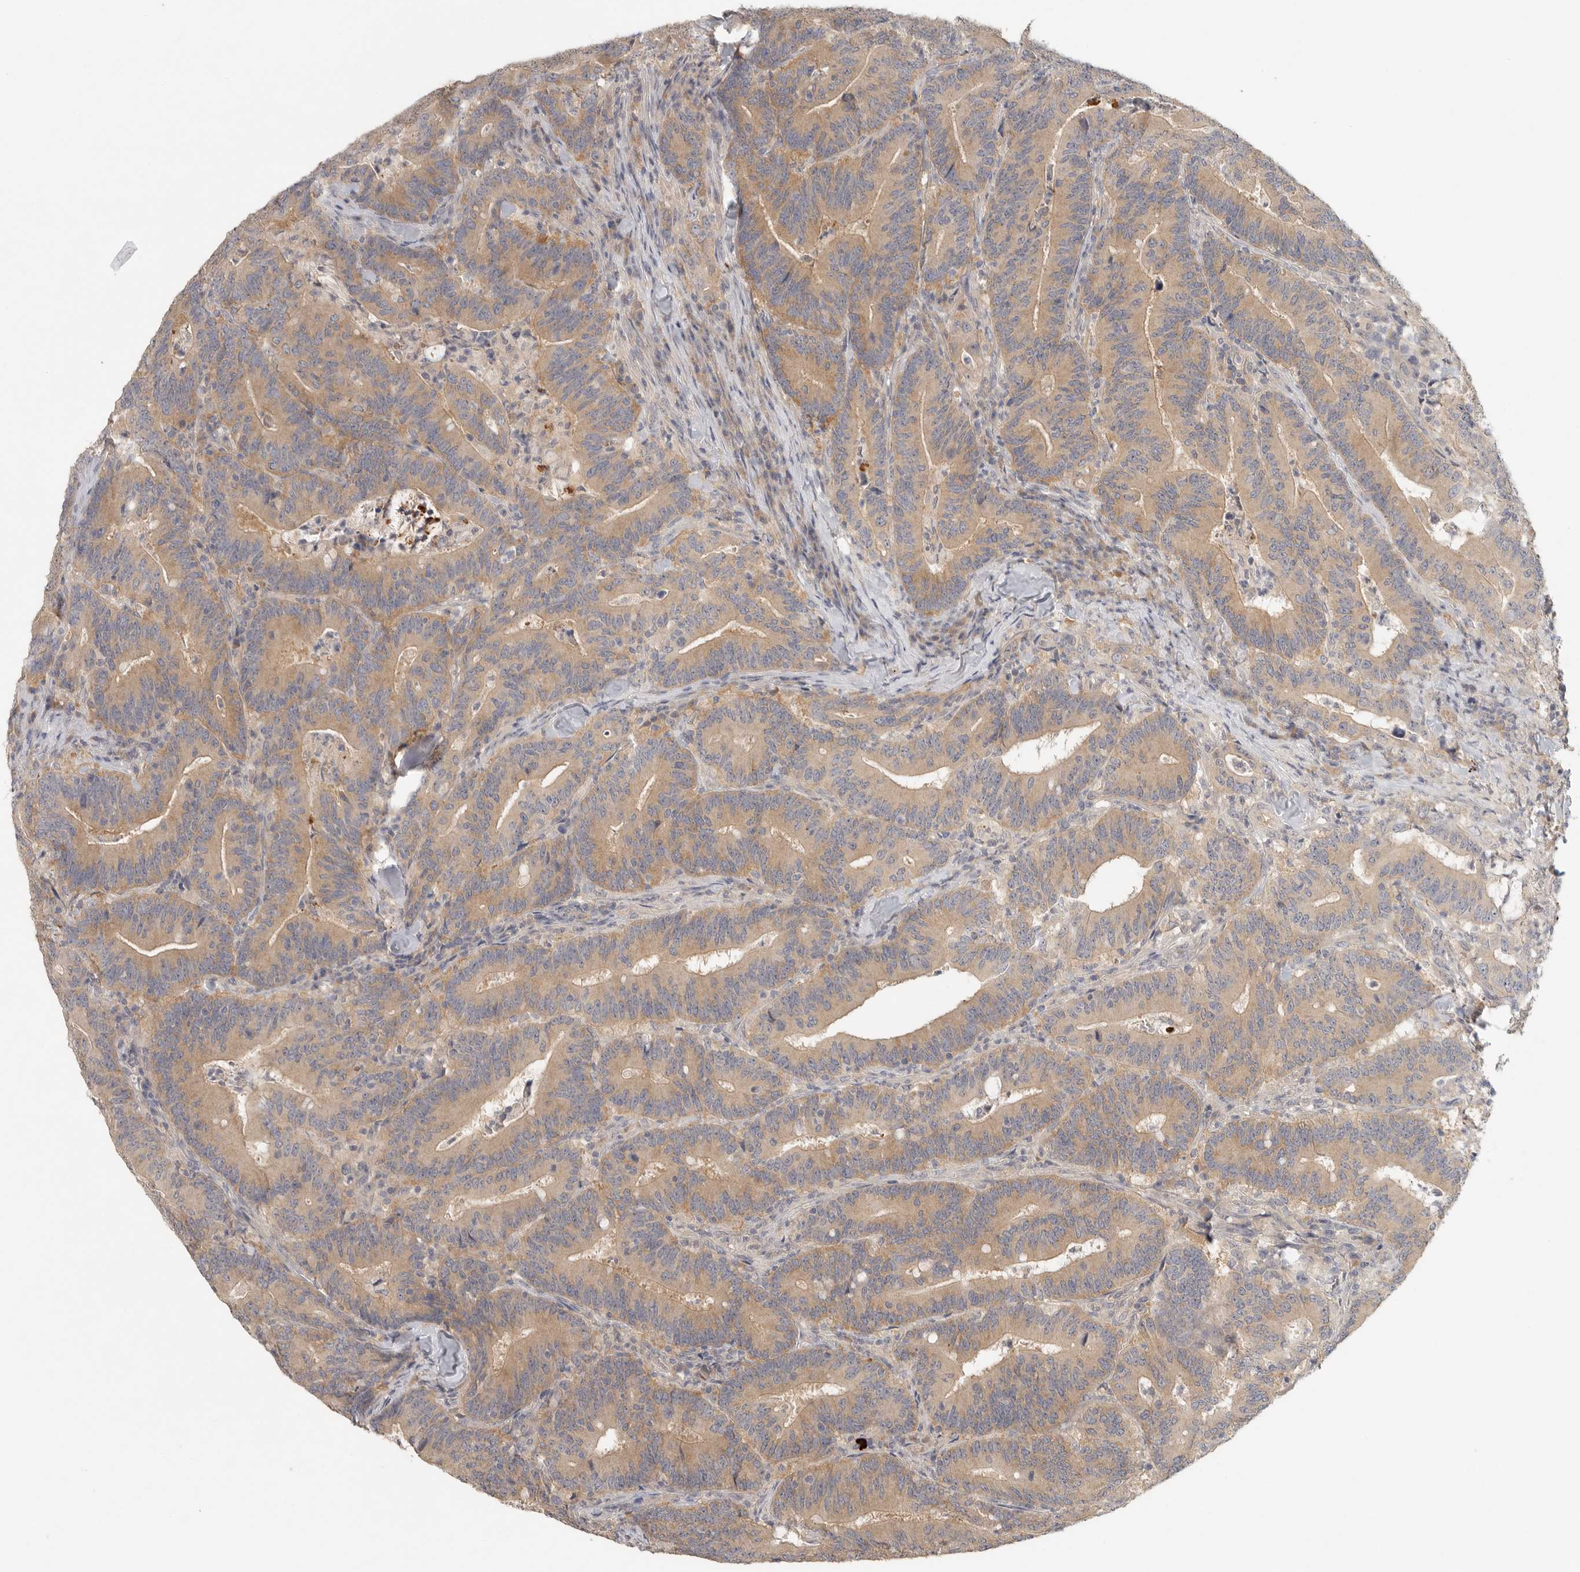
{"staining": {"intensity": "moderate", "quantity": ">75%", "location": "cytoplasmic/membranous"}, "tissue": "colorectal cancer", "cell_type": "Tumor cells", "image_type": "cancer", "snomed": [{"axis": "morphology", "description": "Adenocarcinoma, NOS"}, {"axis": "topography", "description": "Colon"}], "caption": "Tumor cells demonstrate medium levels of moderate cytoplasmic/membranous positivity in about >75% of cells in human colorectal adenocarcinoma.", "gene": "HDAC6", "patient": {"sex": "female", "age": 66}}